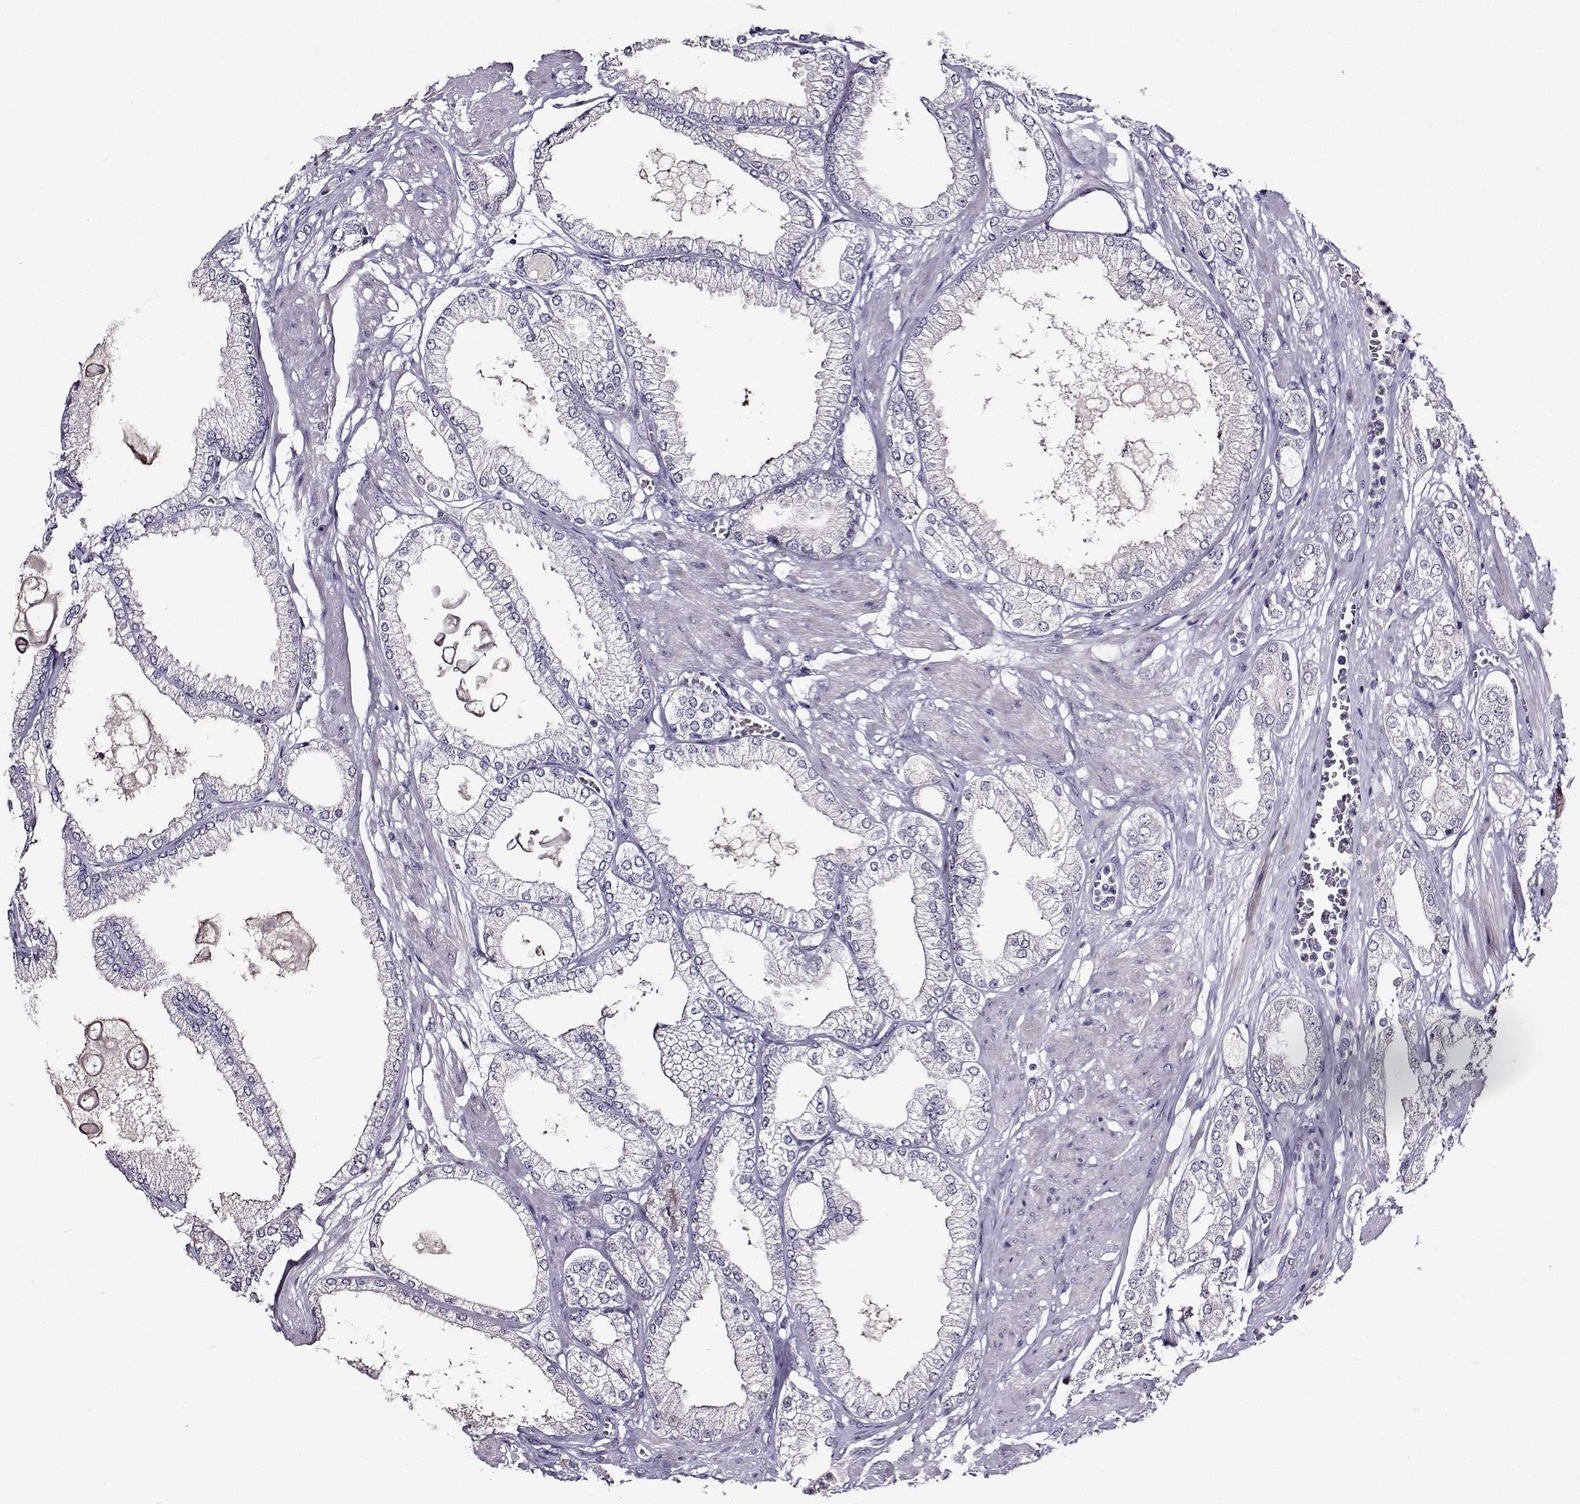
{"staining": {"intensity": "negative", "quantity": "none", "location": "none"}, "tissue": "prostate cancer", "cell_type": "Tumor cells", "image_type": "cancer", "snomed": [{"axis": "morphology", "description": "Adenocarcinoma, High grade"}, {"axis": "topography", "description": "Prostate"}], "caption": "The histopathology image displays no staining of tumor cells in prostate adenocarcinoma (high-grade).", "gene": "PAEP", "patient": {"sex": "male", "age": 68}}